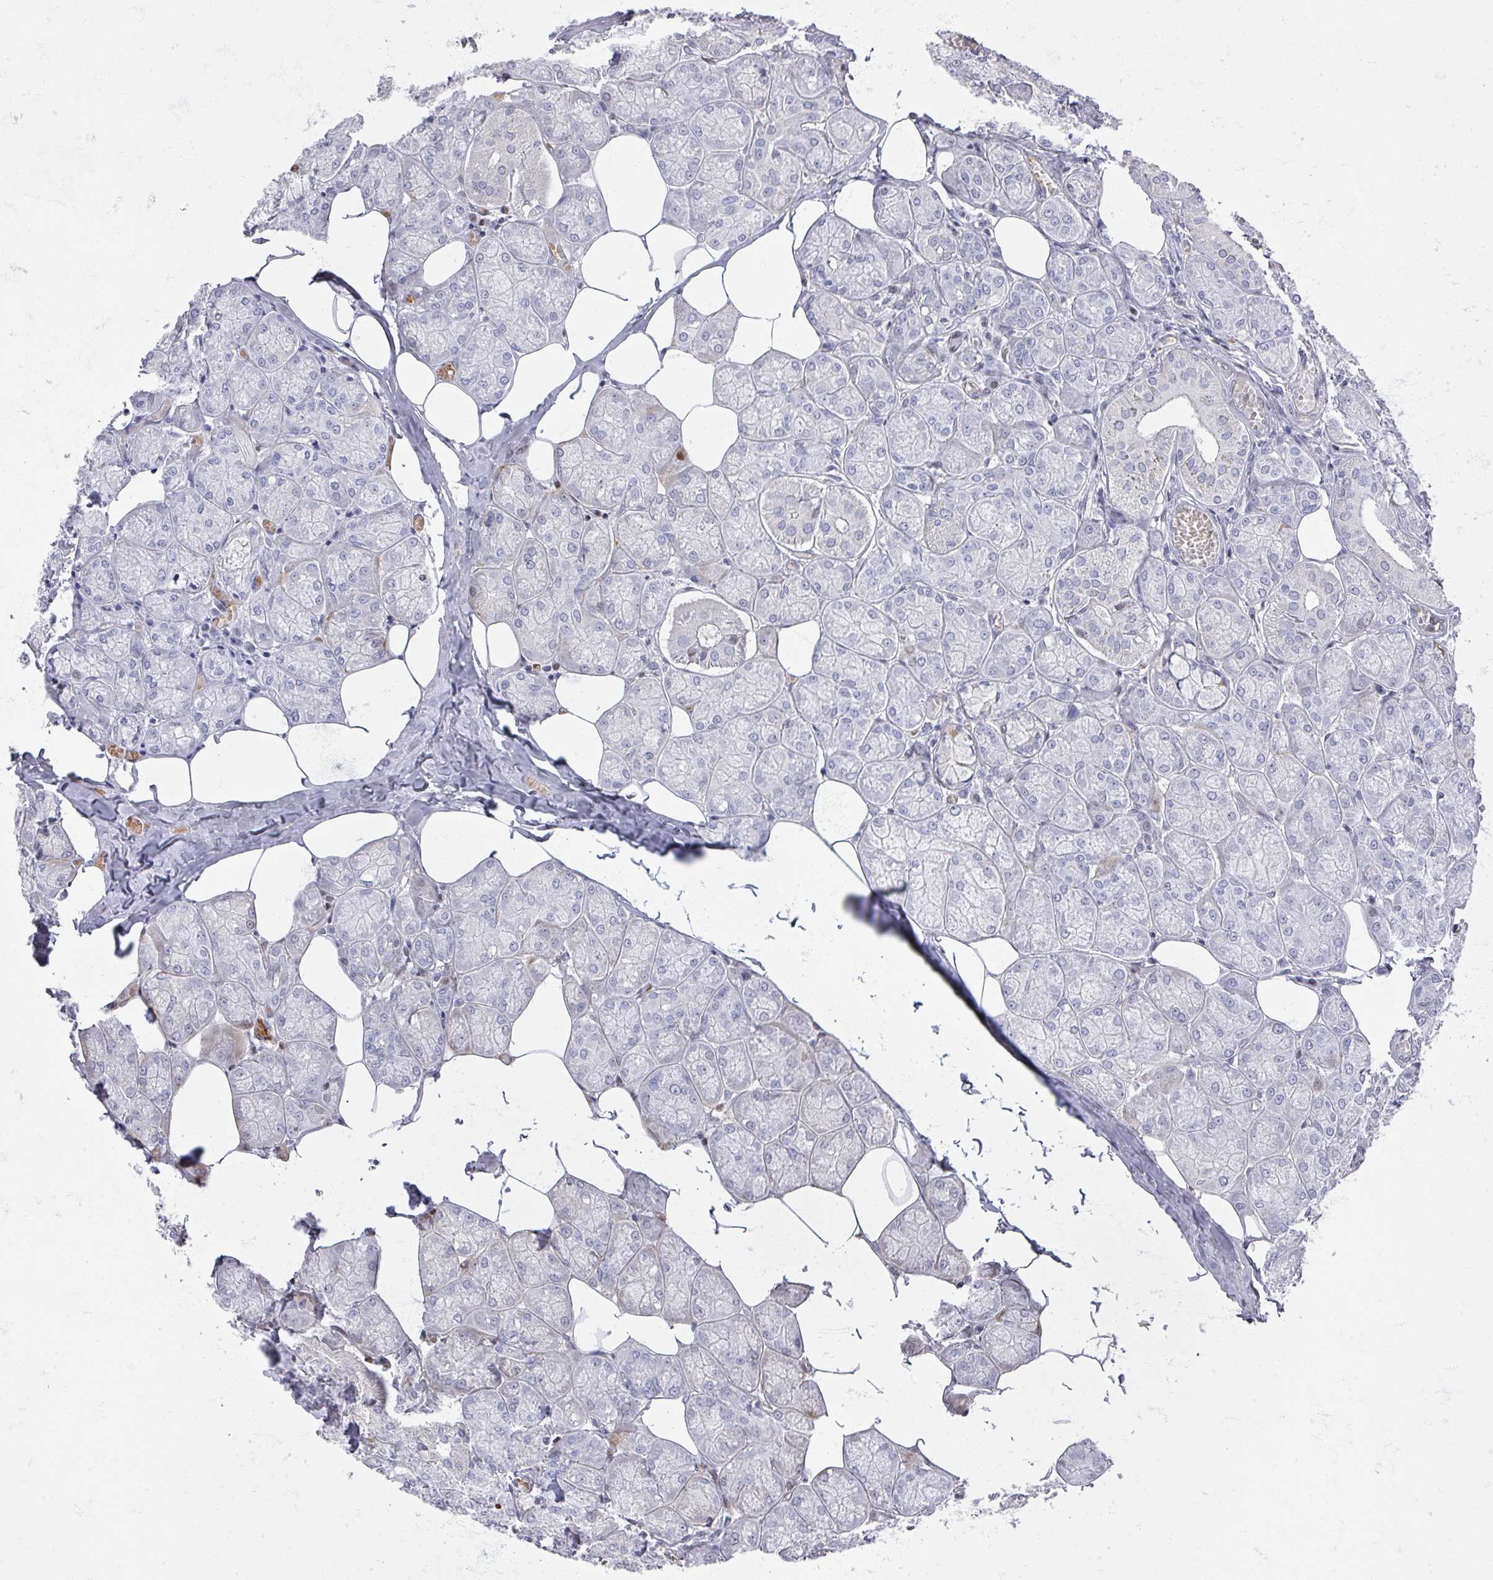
{"staining": {"intensity": "moderate", "quantity": "<25%", "location": "cytoplasmic/membranous"}, "tissue": "salivary gland", "cell_type": "Glandular cells", "image_type": "normal", "snomed": [{"axis": "morphology", "description": "Normal tissue, NOS"}, {"axis": "topography", "description": "Salivary gland"}], "caption": "Brown immunohistochemical staining in benign salivary gland exhibits moderate cytoplasmic/membranous staining in about <25% of glandular cells.", "gene": "OMG", "patient": {"sex": "male", "age": 74}}